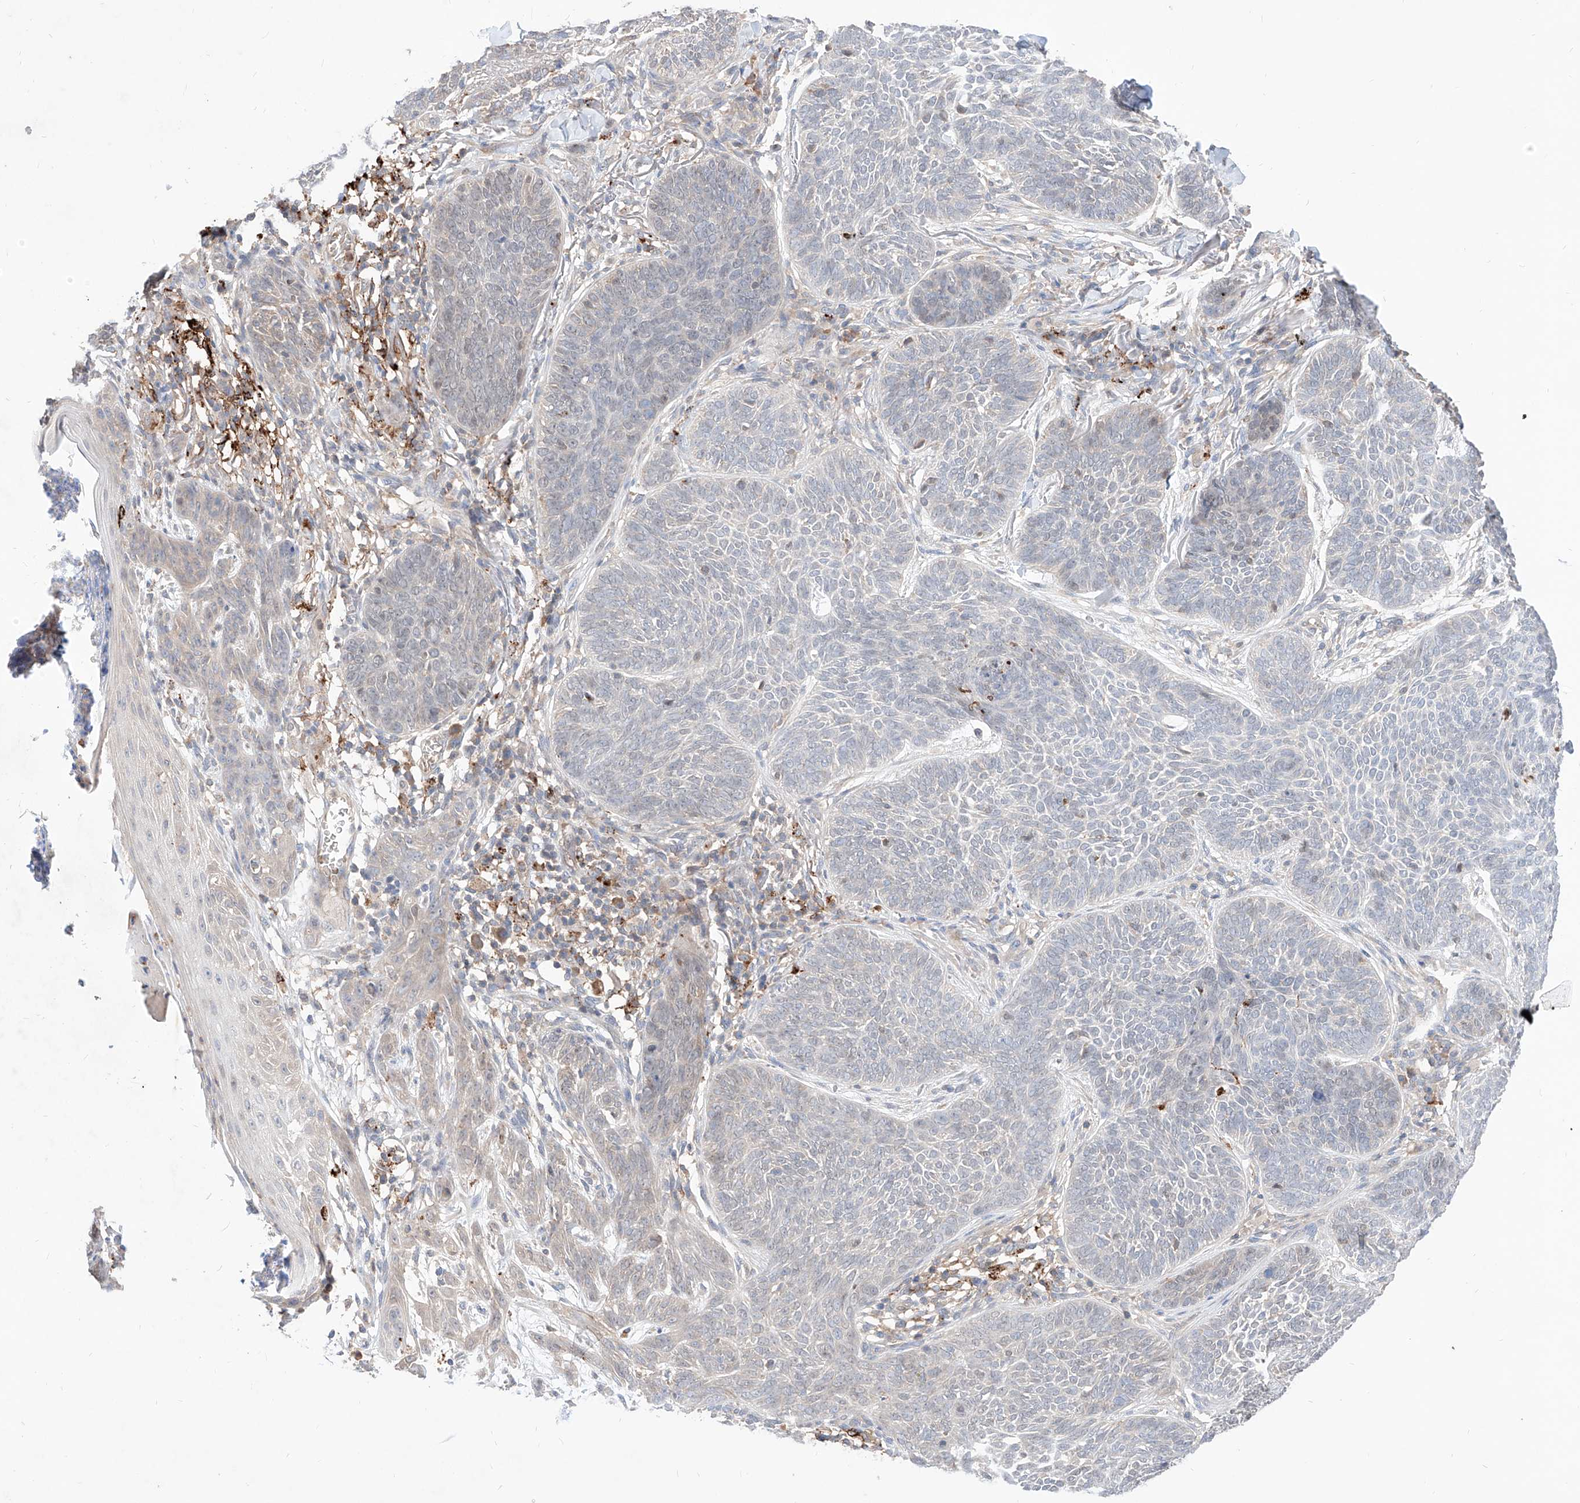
{"staining": {"intensity": "negative", "quantity": "none", "location": "none"}, "tissue": "skin cancer", "cell_type": "Tumor cells", "image_type": "cancer", "snomed": [{"axis": "morphology", "description": "Basal cell carcinoma"}, {"axis": "topography", "description": "Skin"}], "caption": "Human skin basal cell carcinoma stained for a protein using IHC displays no positivity in tumor cells.", "gene": "TSNAX", "patient": {"sex": "male", "age": 85}}